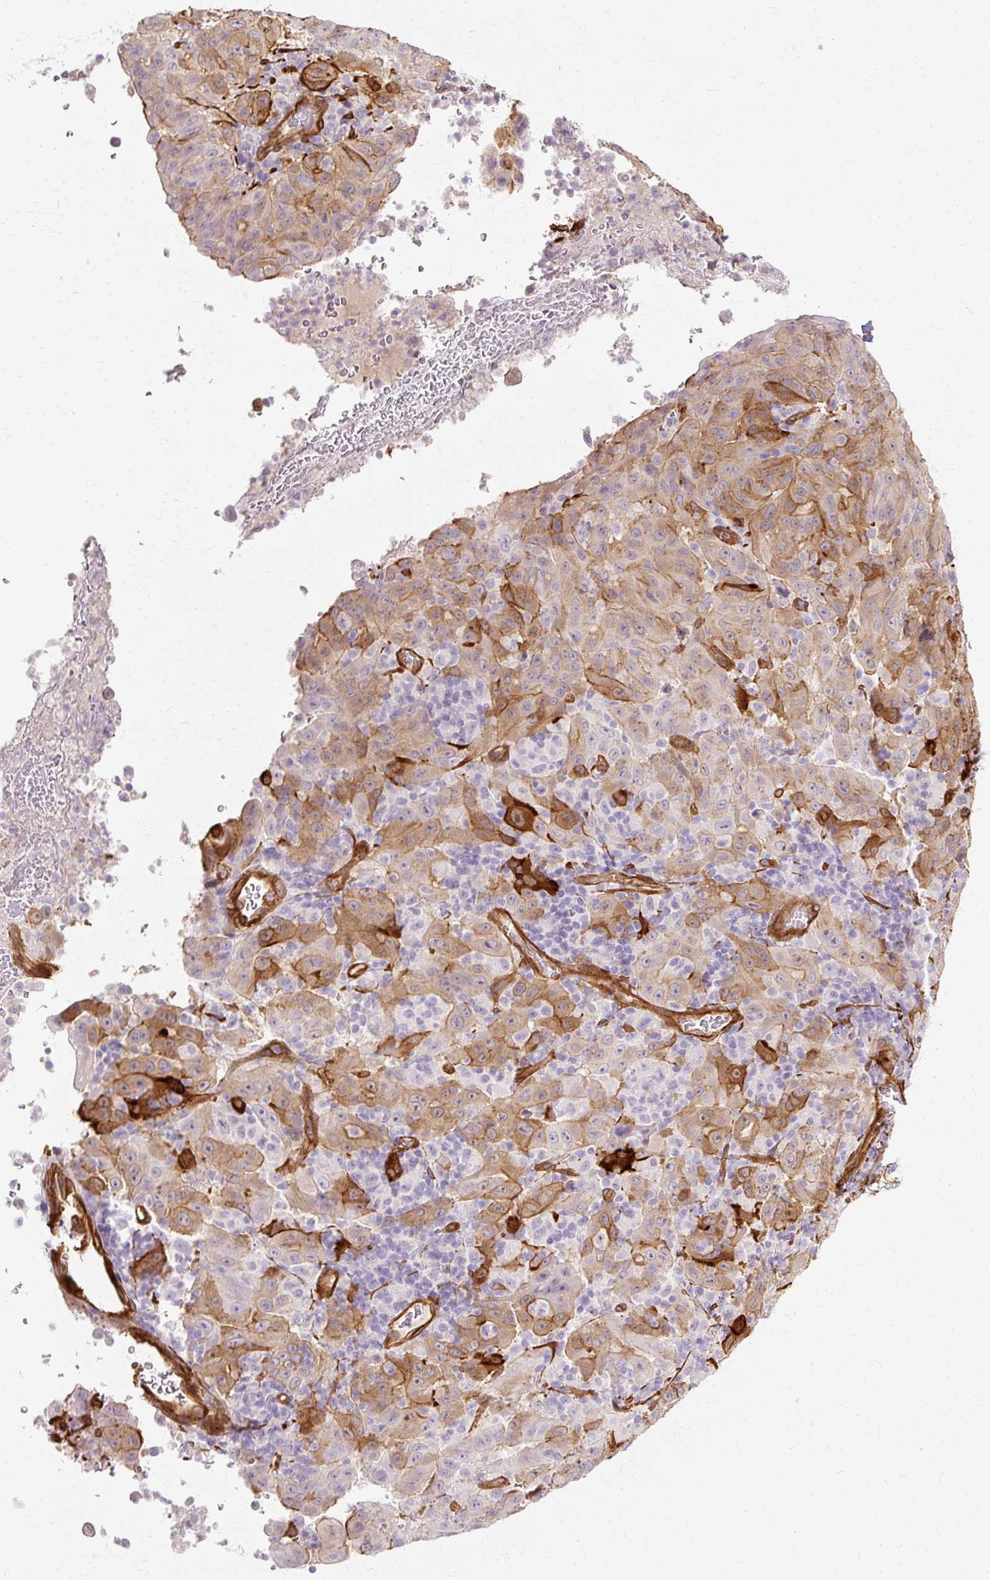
{"staining": {"intensity": "moderate", "quantity": "25%-75%", "location": "cytoplasmic/membranous"}, "tissue": "pancreatic cancer", "cell_type": "Tumor cells", "image_type": "cancer", "snomed": [{"axis": "morphology", "description": "Adenocarcinoma, NOS"}, {"axis": "topography", "description": "Pancreas"}], "caption": "This histopathology image demonstrates immunohistochemistry (IHC) staining of human pancreatic cancer, with medium moderate cytoplasmic/membranous staining in about 25%-75% of tumor cells.", "gene": "CNN3", "patient": {"sex": "male", "age": 63}}